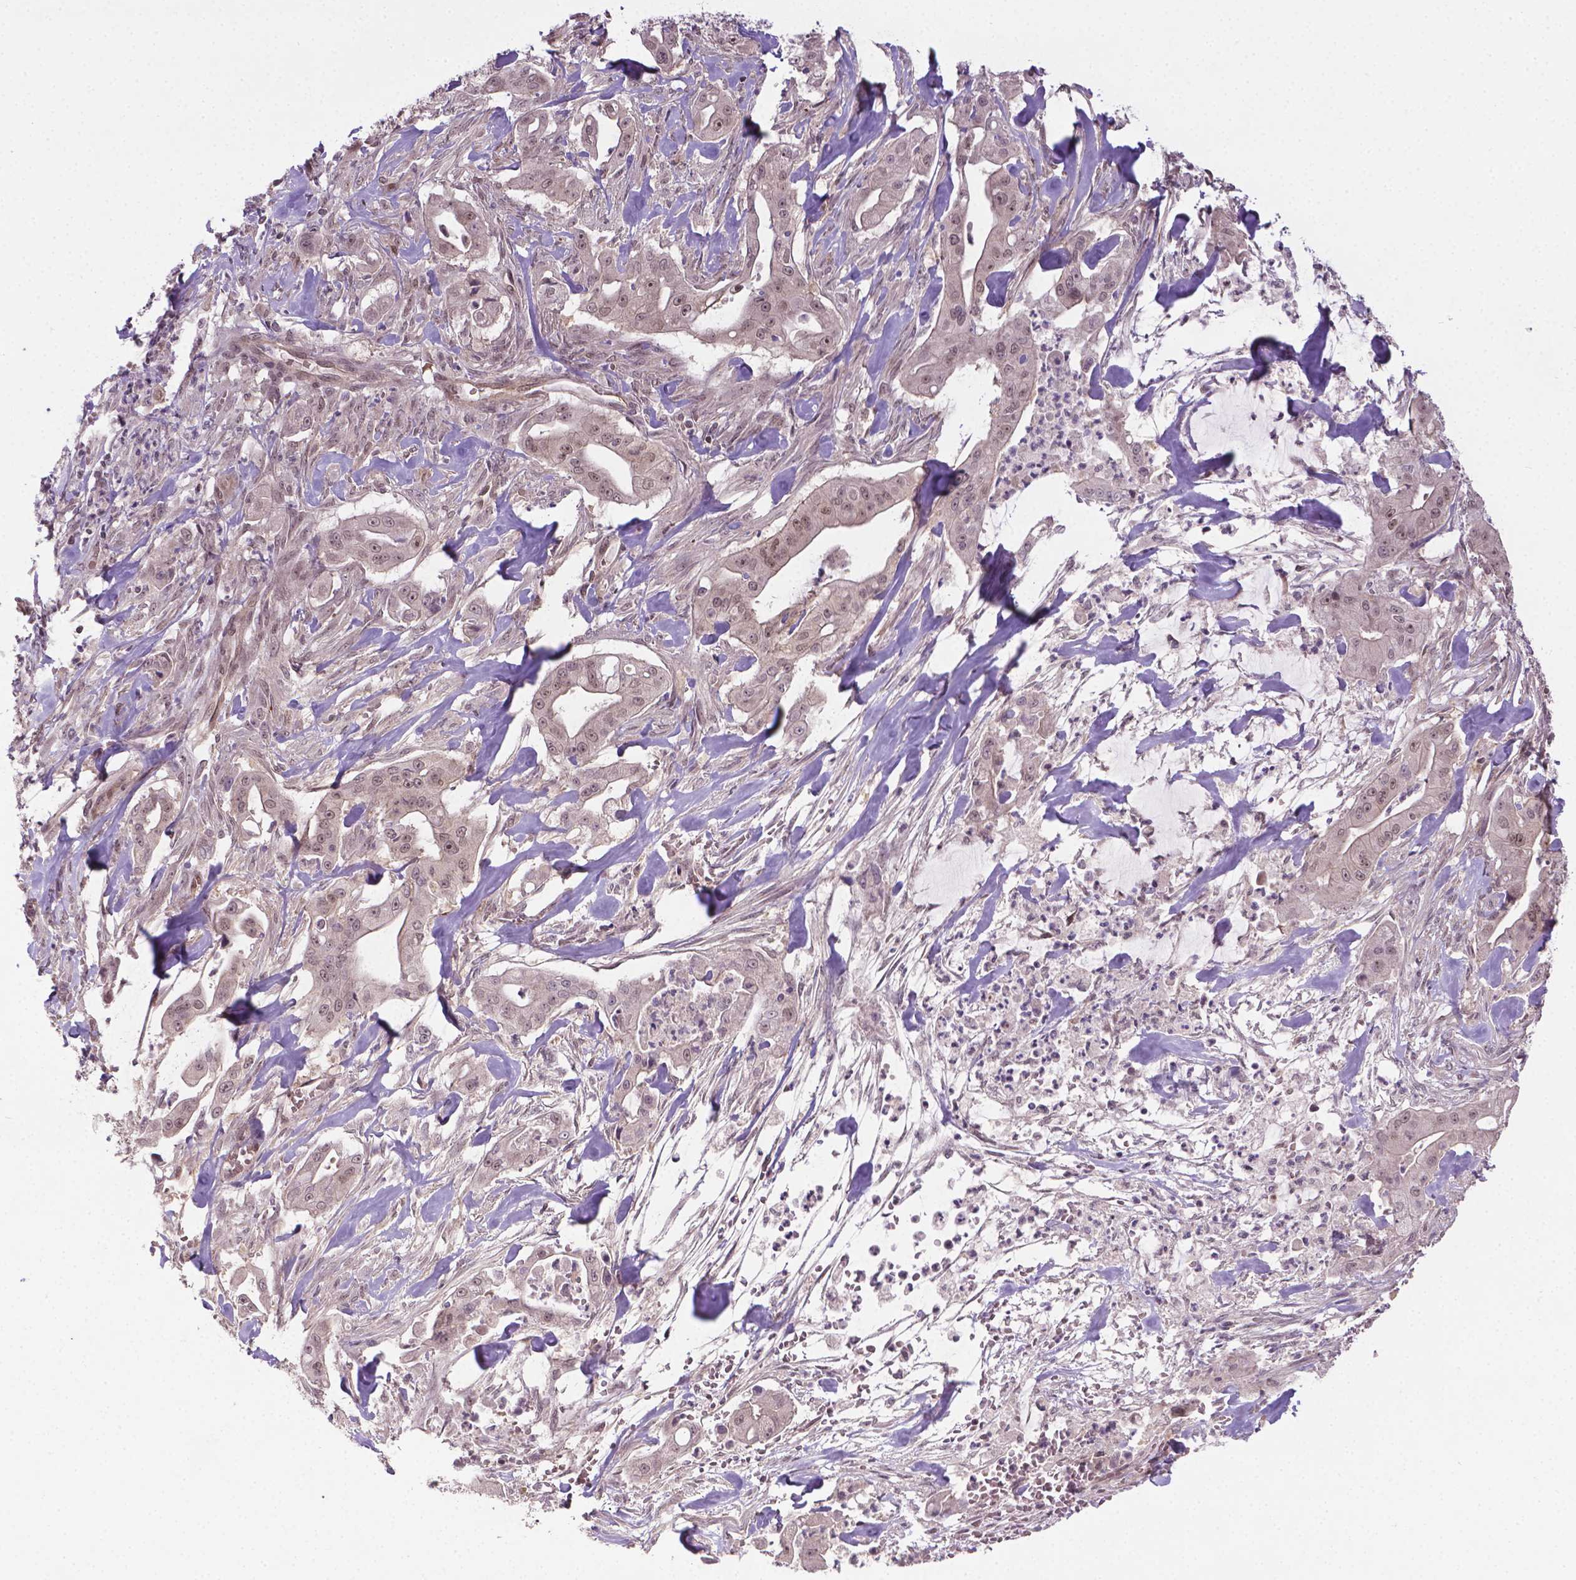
{"staining": {"intensity": "weak", "quantity": ">75%", "location": "cytoplasmic/membranous,nuclear"}, "tissue": "pancreatic cancer", "cell_type": "Tumor cells", "image_type": "cancer", "snomed": [{"axis": "morphology", "description": "Normal tissue, NOS"}, {"axis": "morphology", "description": "Inflammation, NOS"}, {"axis": "morphology", "description": "Adenocarcinoma, NOS"}, {"axis": "topography", "description": "Pancreas"}], "caption": "The histopathology image reveals immunohistochemical staining of pancreatic cancer (adenocarcinoma). There is weak cytoplasmic/membranous and nuclear staining is identified in approximately >75% of tumor cells.", "gene": "ANKRD54", "patient": {"sex": "male", "age": 57}}